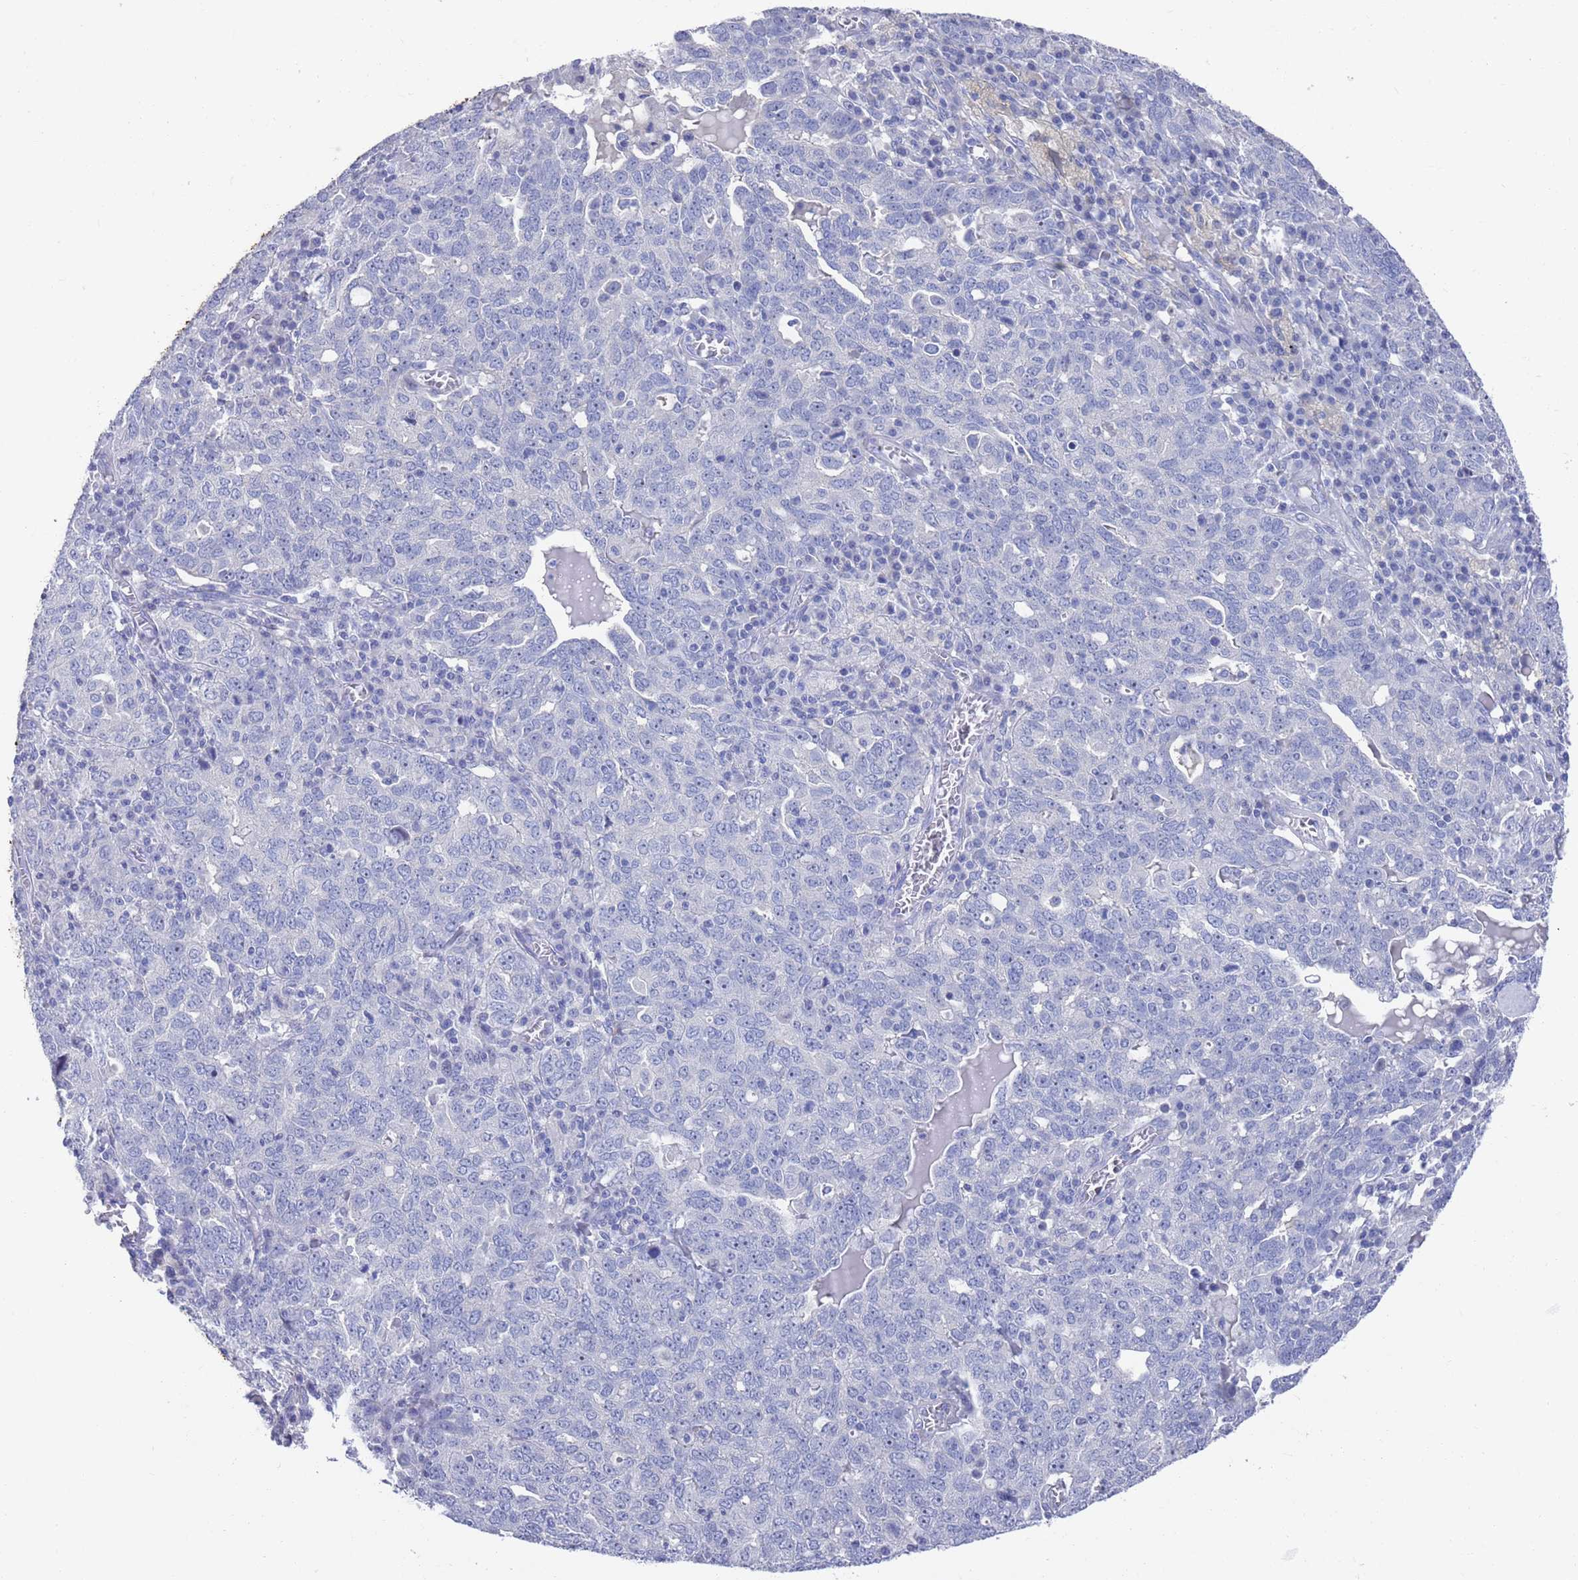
{"staining": {"intensity": "negative", "quantity": "none", "location": "none"}, "tissue": "ovarian cancer", "cell_type": "Tumor cells", "image_type": "cancer", "snomed": [{"axis": "morphology", "description": "Carcinoma, endometroid"}, {"axis": "topography", "description": "Ovary"}], "caption": "Tumor cells are negative for brown protein staining in ovarian cancer.", "gene": "MTMR2", "patient": {"sex": "female", "age": 62}}